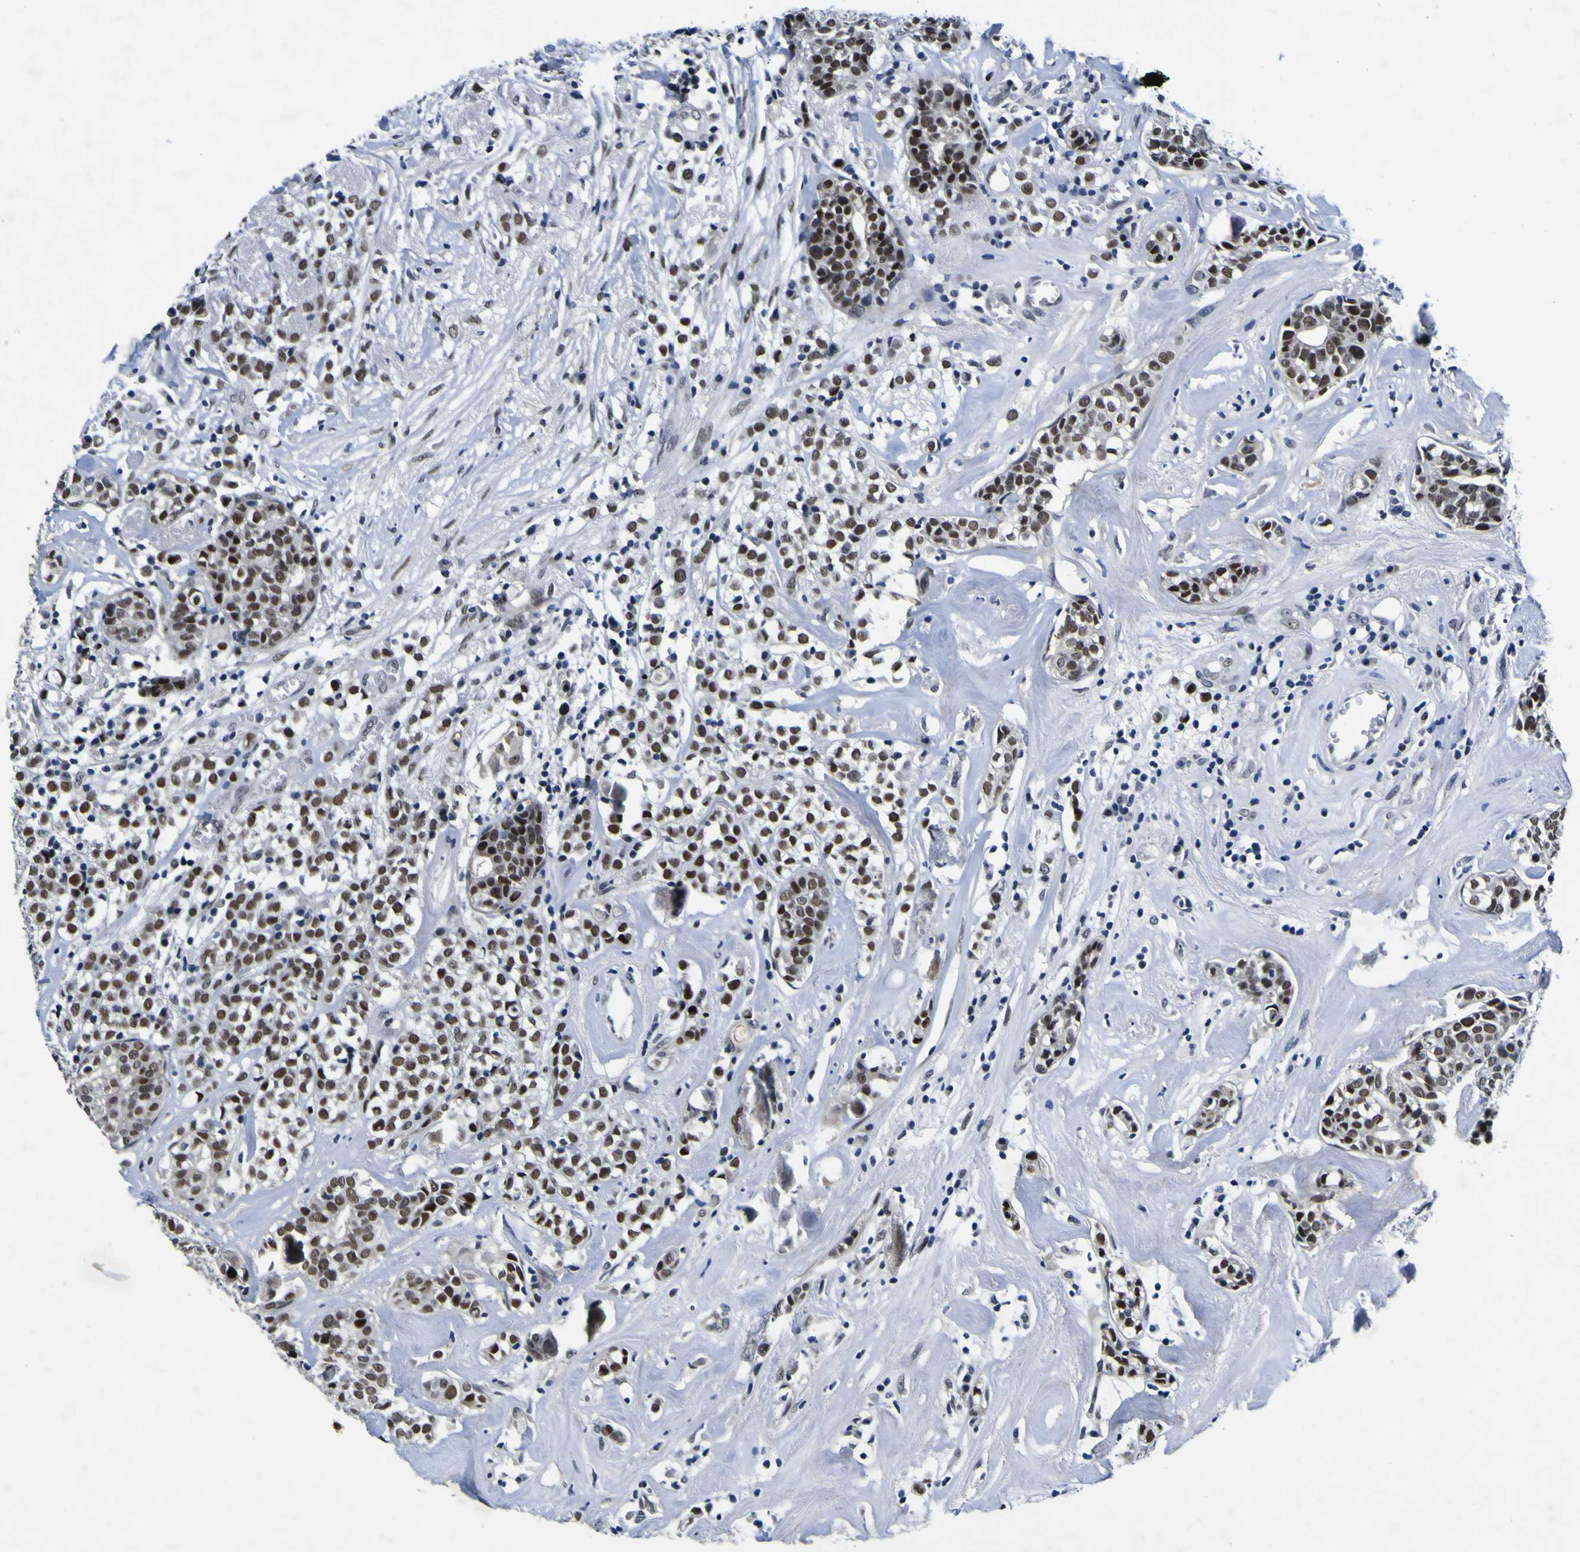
{"staining": {"intensity": "strong", "quantity": ">75%", "location": "nuclear"}, "tissue": "head and neck cancer", "cell_type": "Tumor cells", "image_type": "cancer", "snomed": [{"axis": "morphology", "description": "Adenocarcinoma, NOS"}, {"axis": "topography", "description": "Salivary gland"}, {"axis": "topography", "description": "Head-Neck"}], "caption": "The photomicrograph displays staining of head and neck adenocarcinoma, revealing strong nuclear protein positivity (brown color) within tumor cells.", "gene": "CUL4B", "patient": {"sex": "female", "age": 65}}